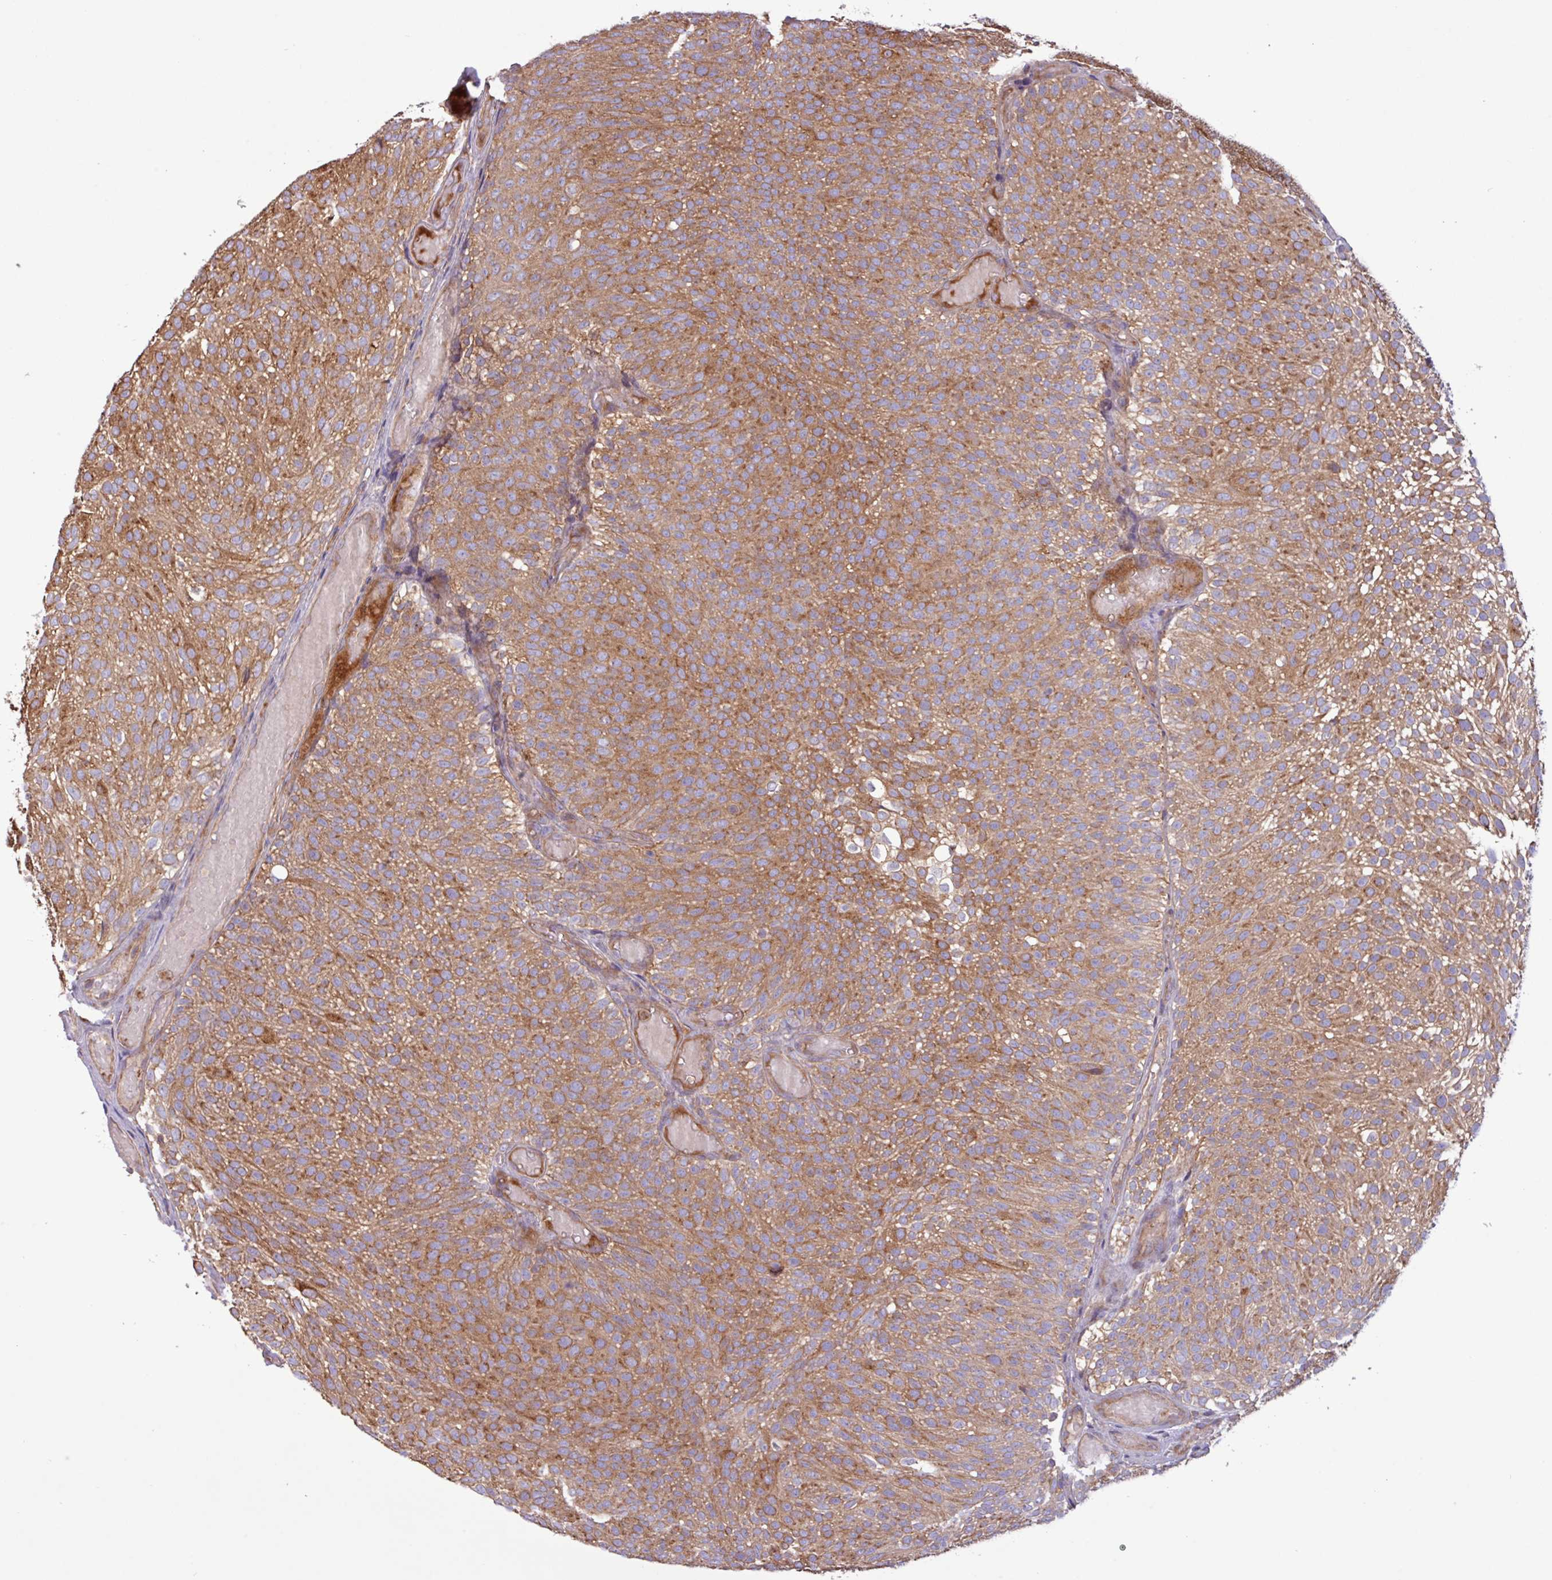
{"staining": {"intensity": "moderate", "quantity": ">75%", "location": "cytoplasmic/membranous"}, "tissue": "urothelial cancer", "cell_type": "Tumor cells", "image_type": "cancer", "snomed": [{"axis": "morphology", "description": "Urothelial carcinoma, Low grade"}, {"axis": "topography", "description": "Urinary bladder"}], "caption": "Immunohistochemistry image of neoplastic tissue: urothelial cancer stained using immunohistochemistry (IHC) demonstrates medium levels of moderate protein expression localized specifically in the cytoplasmic/membranous of tumor cells, appearing as a cytoplasmic/membranous brown color.", "gene": "RAB19", "patient": {"sex": "male", "age": 78}}